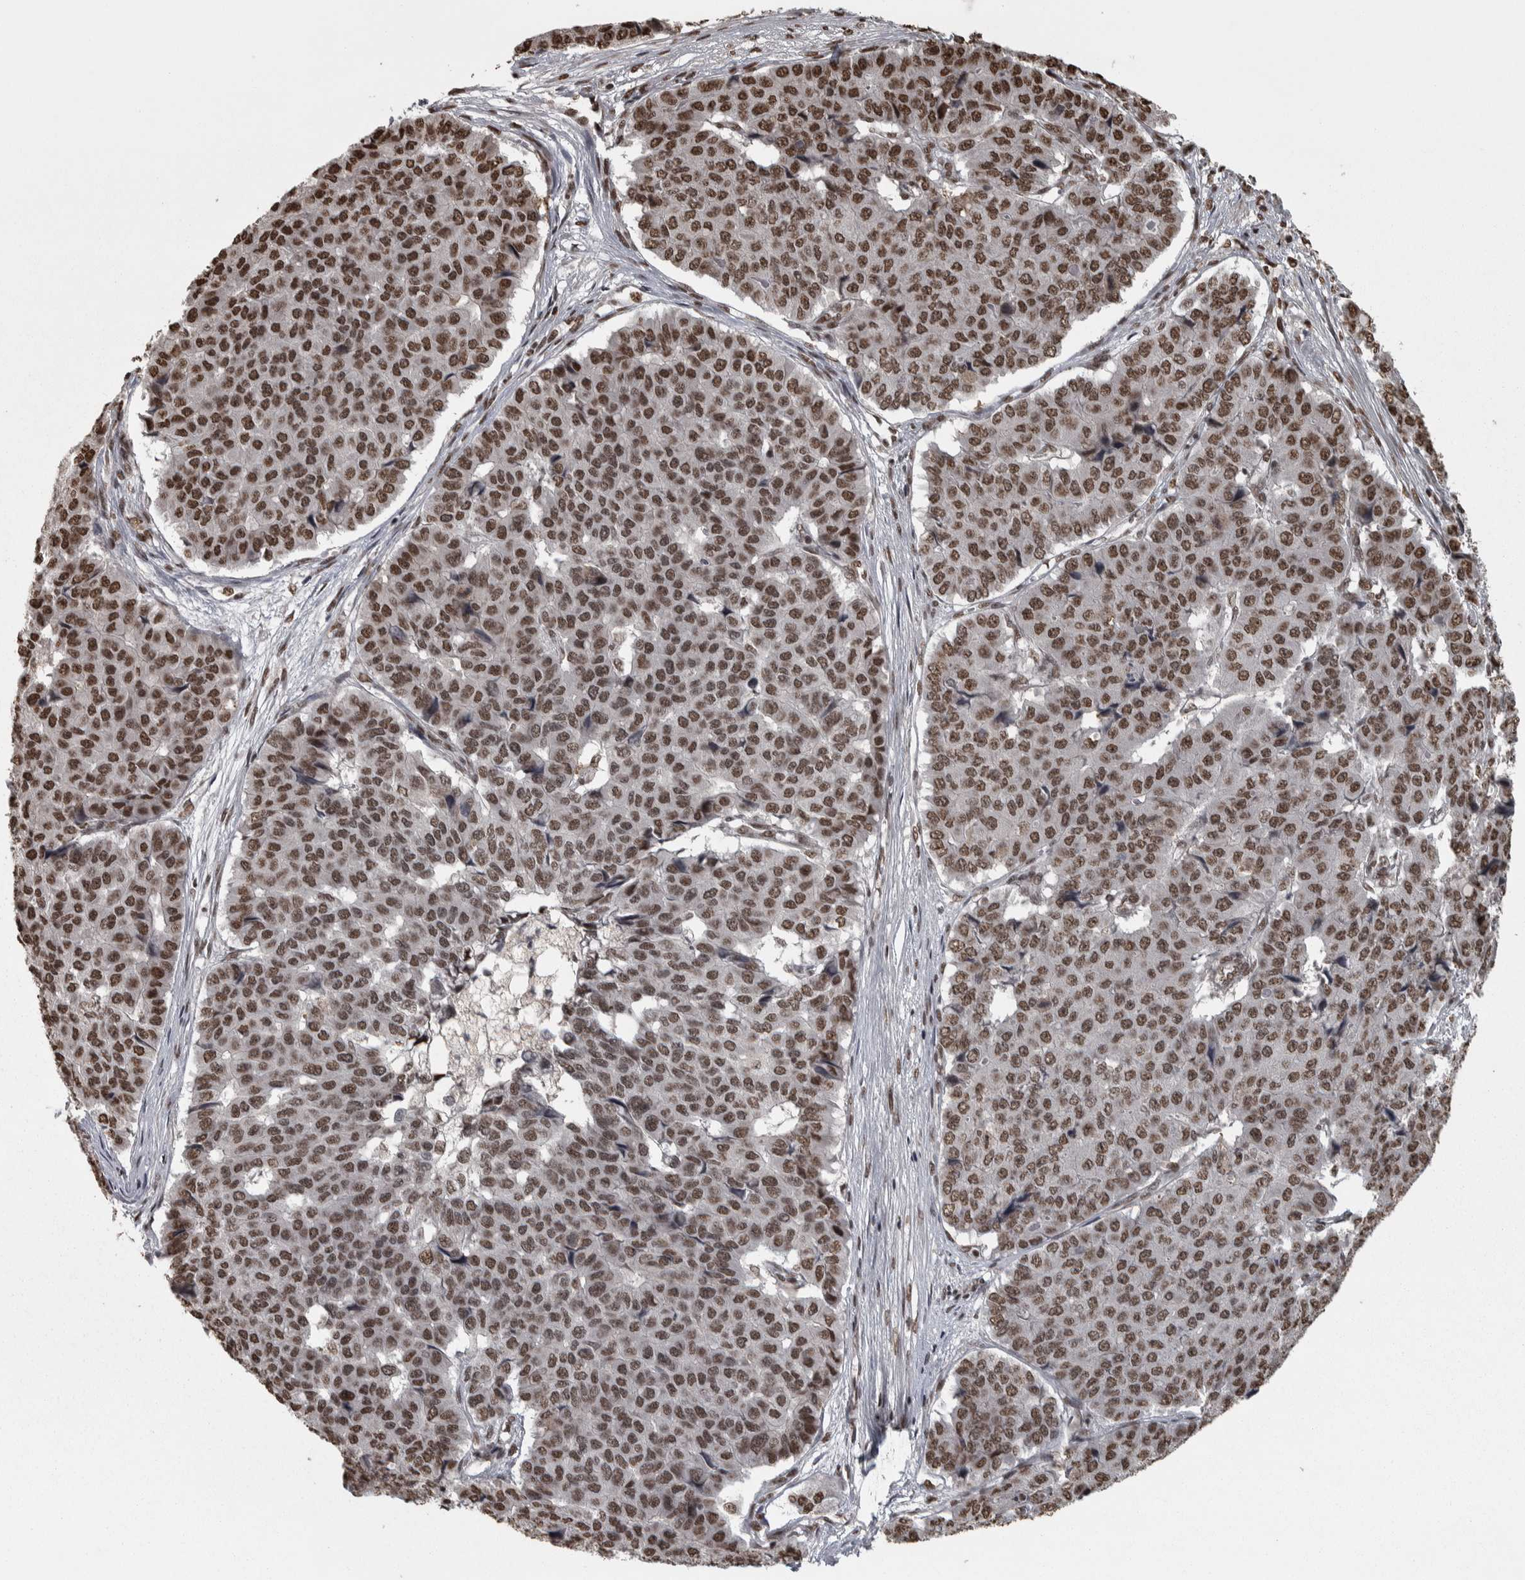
{"staining": {"intensity": "strong", "quantity": ">75%", "location": "nuclear"}, "tissue": "pancreatic cancer", "cell_type": "Tumor cells", "image_type": "cancer", "snomed": [{"axis": "morphology", "description": "Adenocarcinoma, NOS"}, {"axis": "topography", "description": "Pancreas"}], "caption": "Tumor cells exhibit strong nuclear positivity in about >75% of cells in pancreatic cancer (adenocarcinoma).", "gene": "ZFHX4", "patient": {"sex": "male", "age": 50}}